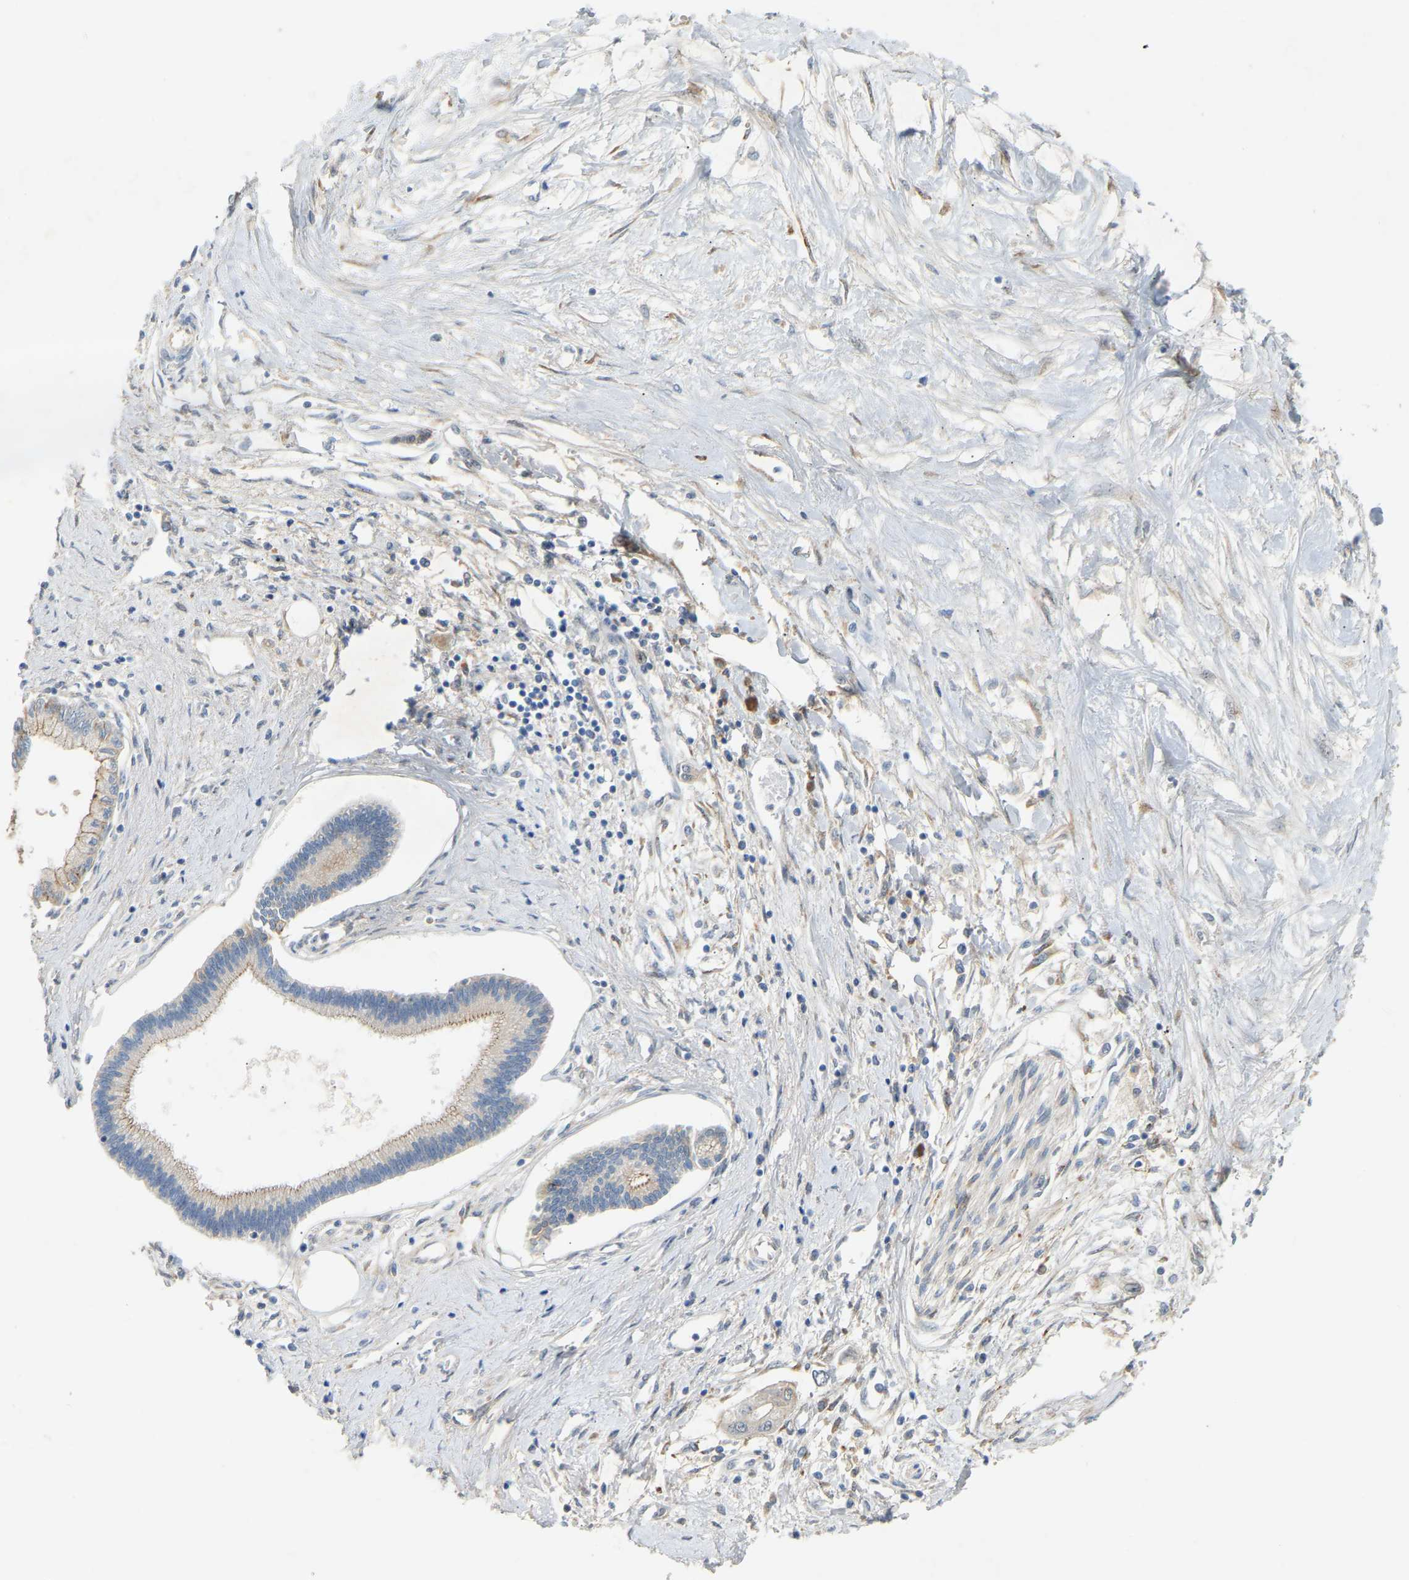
{"staining": {"intensity": "negative", "quantity": "none", "location": "none"}, "tissue": "pancreatic cancer", "cell_type": "Tumor cells", "image_type": "cancer", "snomed": [{"axis": "morphology", "description": "Adenocarcinoma, NOS"}, {"axis": "topography", "description": "Pancreas"}], "caption": "Adenocarcinoma (pancreatic) was stained to show a protein in brown. There is no significant expression in tumor cells.", "gene": "PTCD1", "patient": {"sex": "female", "age": 77}}